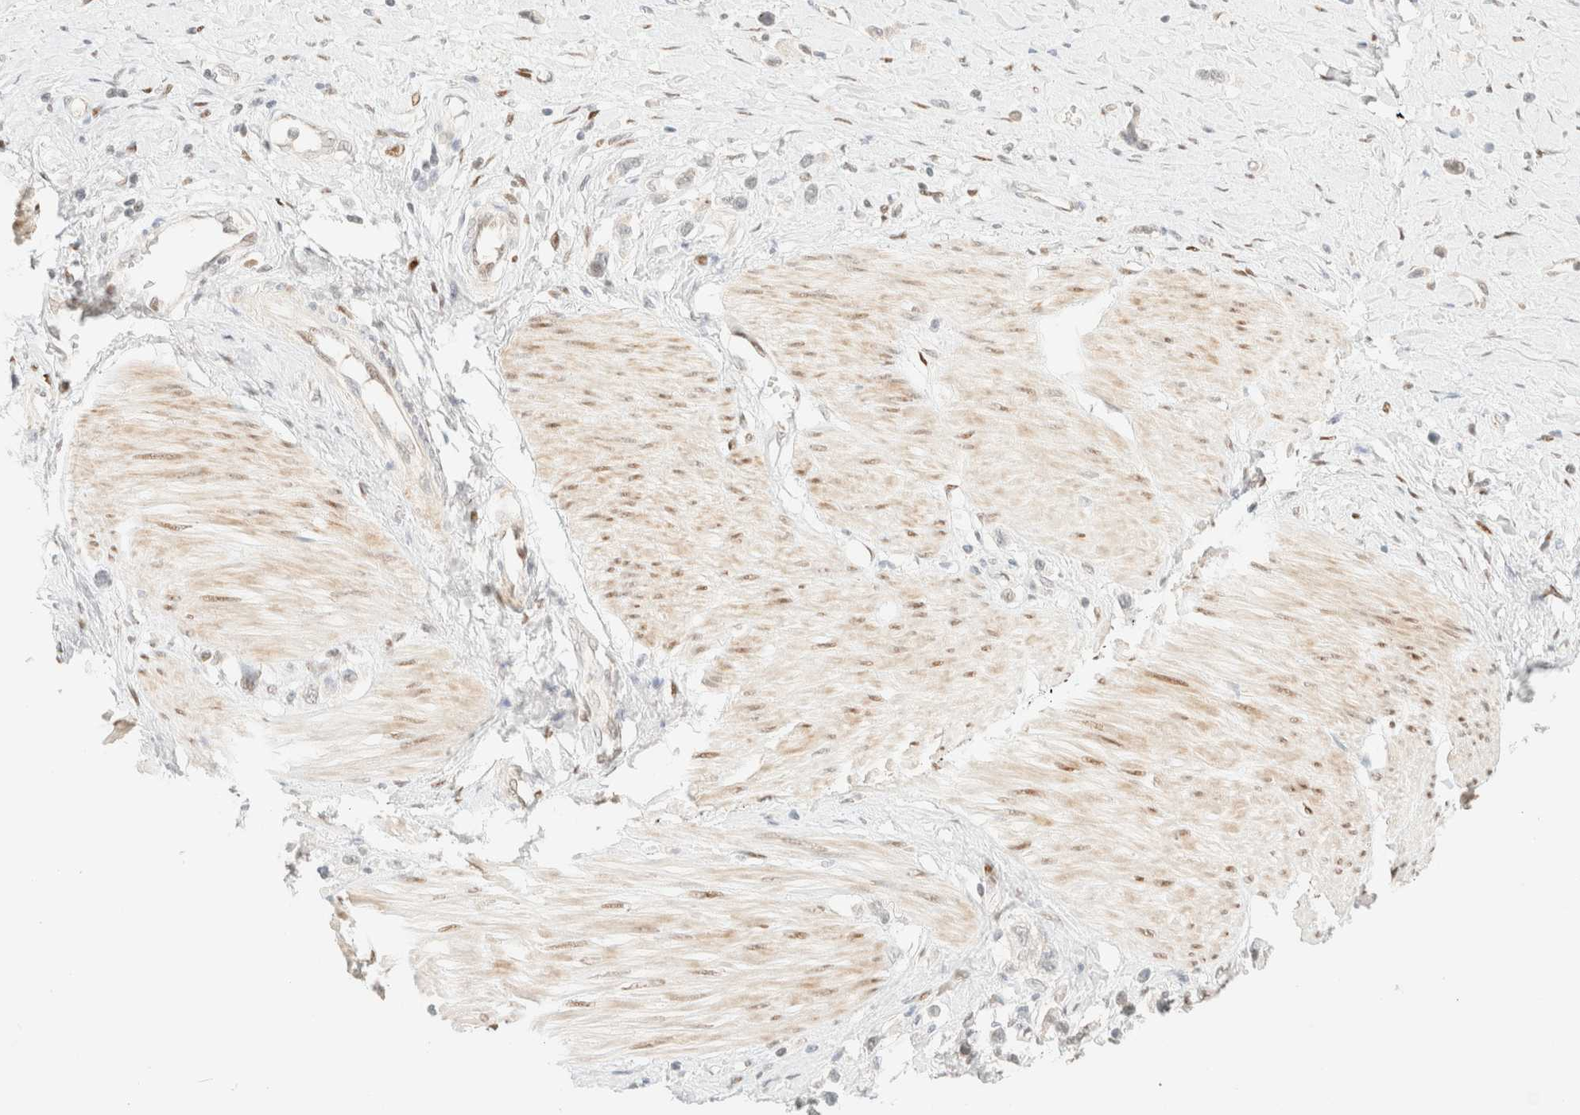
{"staining": {"intensity": "negative", "quantity": "none", "location": "none"}, "tissue": "stomach cancer", "cell_type": "Tumor cells", "image_type": "cancer", "snomed": [{"axis": "morphology", "description": "Adenocarcinoma, NOS"}, {"axis": "topography", "description": "Stomach"}], "caption": "There is no significant positivity in tumor cells of stomach adenocarcinoma.", "gene": "TSR1", "patient": {"sex": "female", "age": 65}}